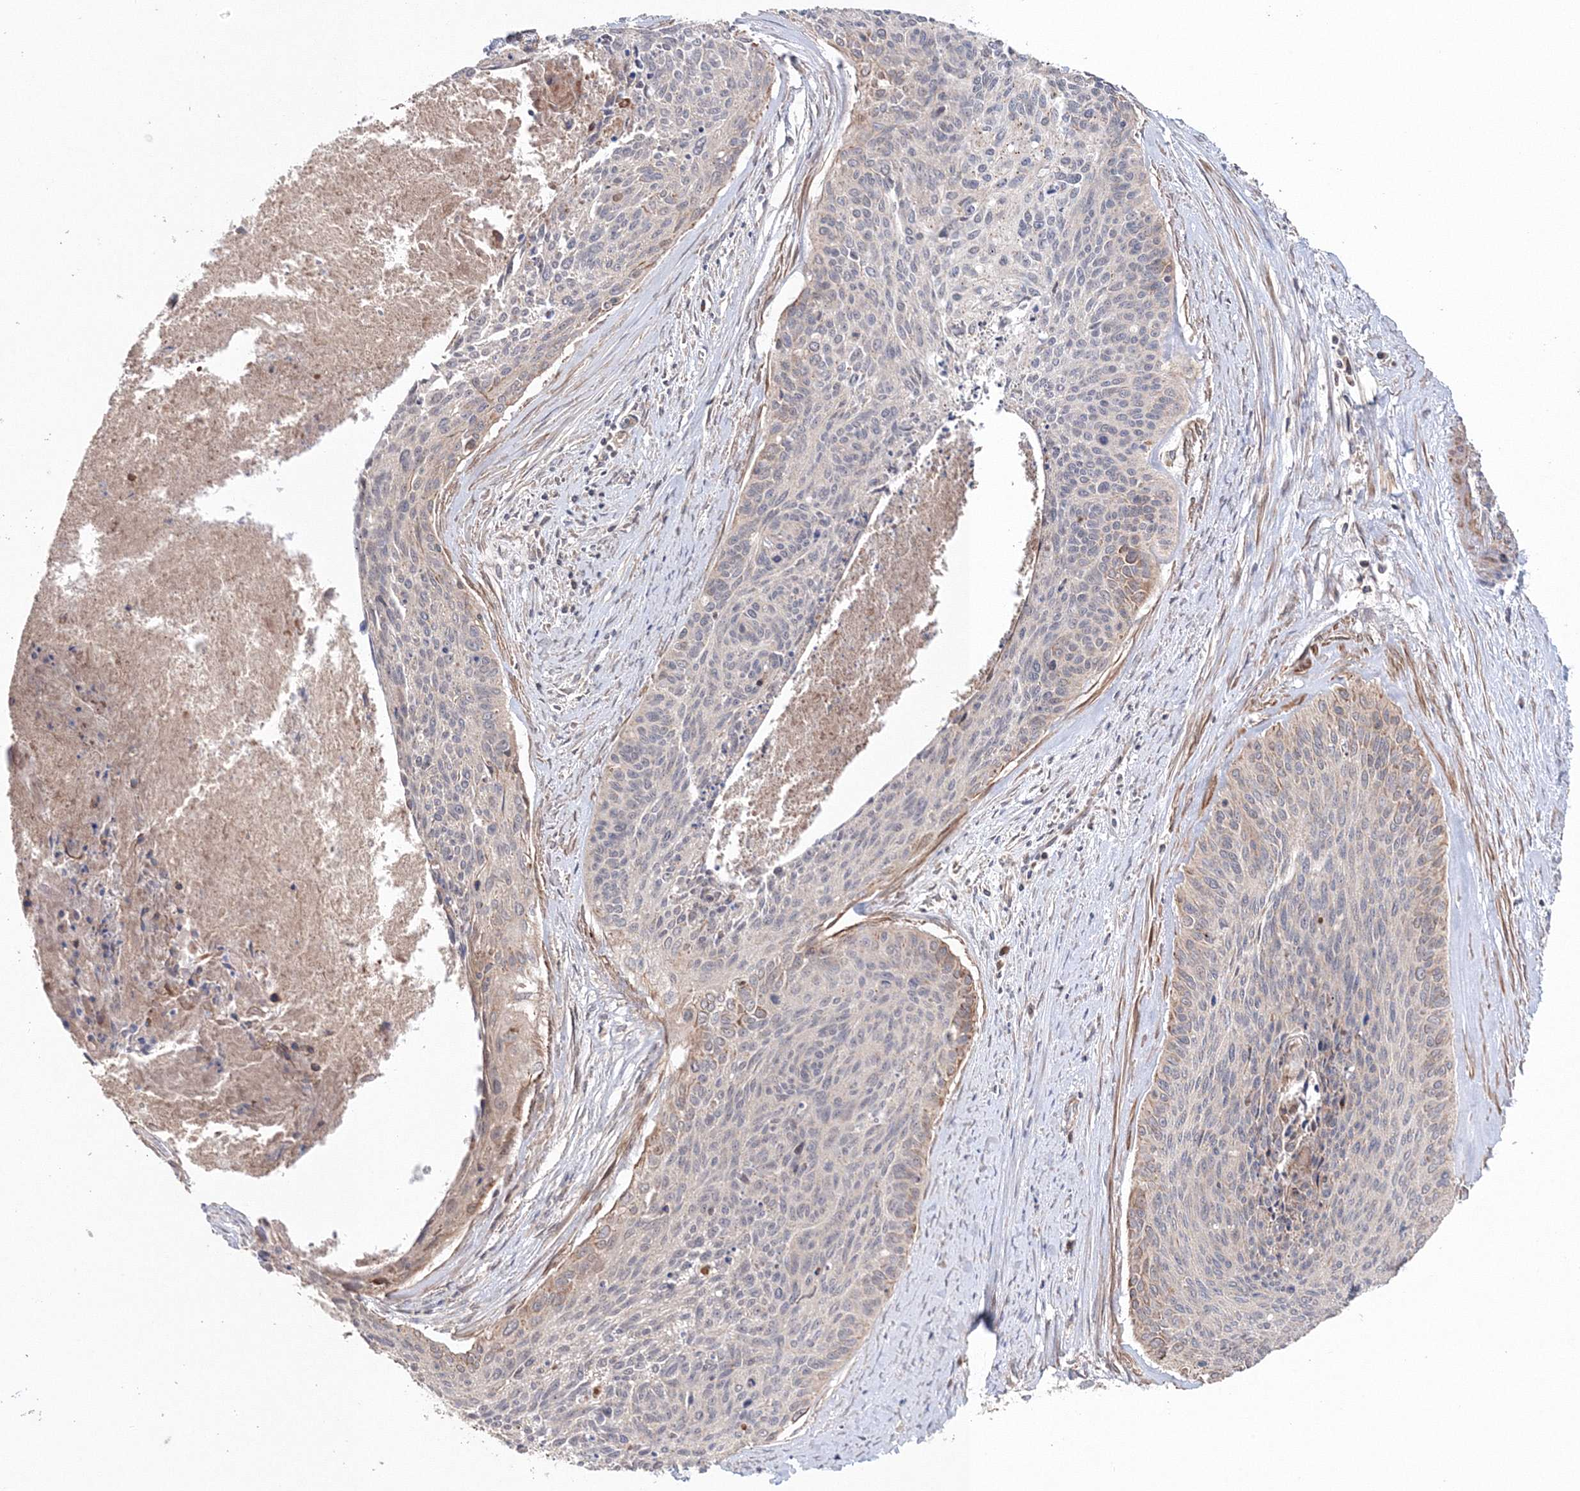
{"staining": {"intensity": "negative", "quantity": "none", "location": "none"}, "tissue": "cervical cancer", "cell_type": "Tumor cells", "image_type": "cancer", "snomed": [{"axis": "morphology", "description": "Squamous cell carcinoma, NOS"}, {"axis": "topography", "description": "Cervix"}], "caption": "Tumor cells are negative for protein expression in human cervical squamous cell carcinoma. (DAB IHC with hematoxylin counter stain).", "gene": "NOA1", "patient": {"sex": "female", "age": 55}}